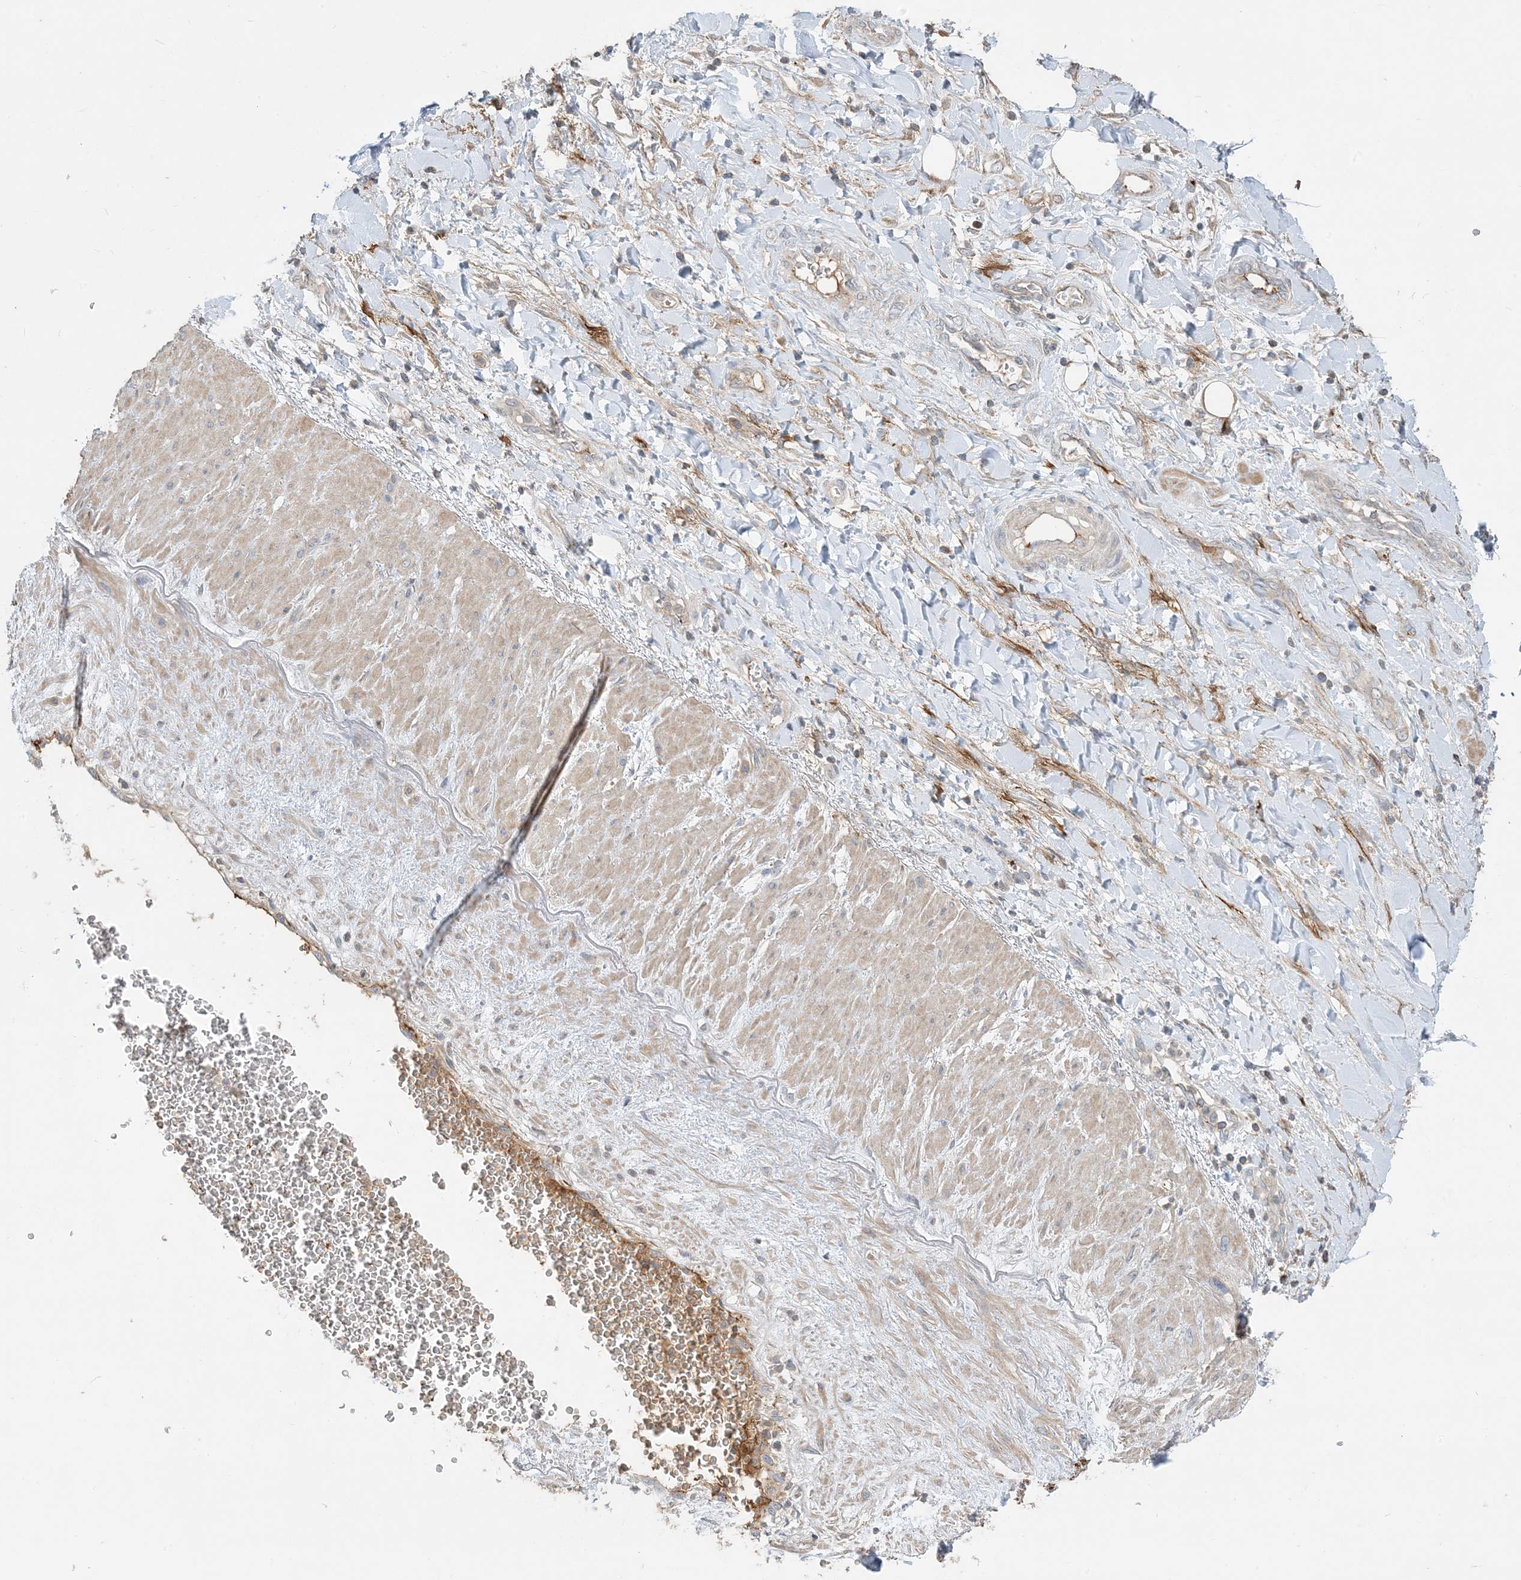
{"staining": {"intensity": "weak", "quantity": ">75%", "location": "cytoplasmic/membranous"}, "tissue": "soft tissue", "cell_type": "Chondrocytes", "image_type": "normal", "snomed": [{"axis": "morphology", "description": "Normal tissue, NOS"}, {"axis": "morphology", "description": "Adenocarcinoma, NOS"}, {"axis": "topography", "description": "Pancreas"}, {"axis": "topography", "description": "Peripheral nerve tissue"}], "caption": "IHC staining of benign soft tissue, which exhibits low levels of weak cytoplasmic/membranous expression in about >75% of chondrocytes indicating weak cytoplasmic/membranous protein staining. The staining was performed using DAB (3,3'-diaminobenzidine) (brown) for protein detection and nuclei were counterstained in hematoxylin (blue).", "gene": "ECHDC1", "patient": {"sex": "male", "age": 59}}